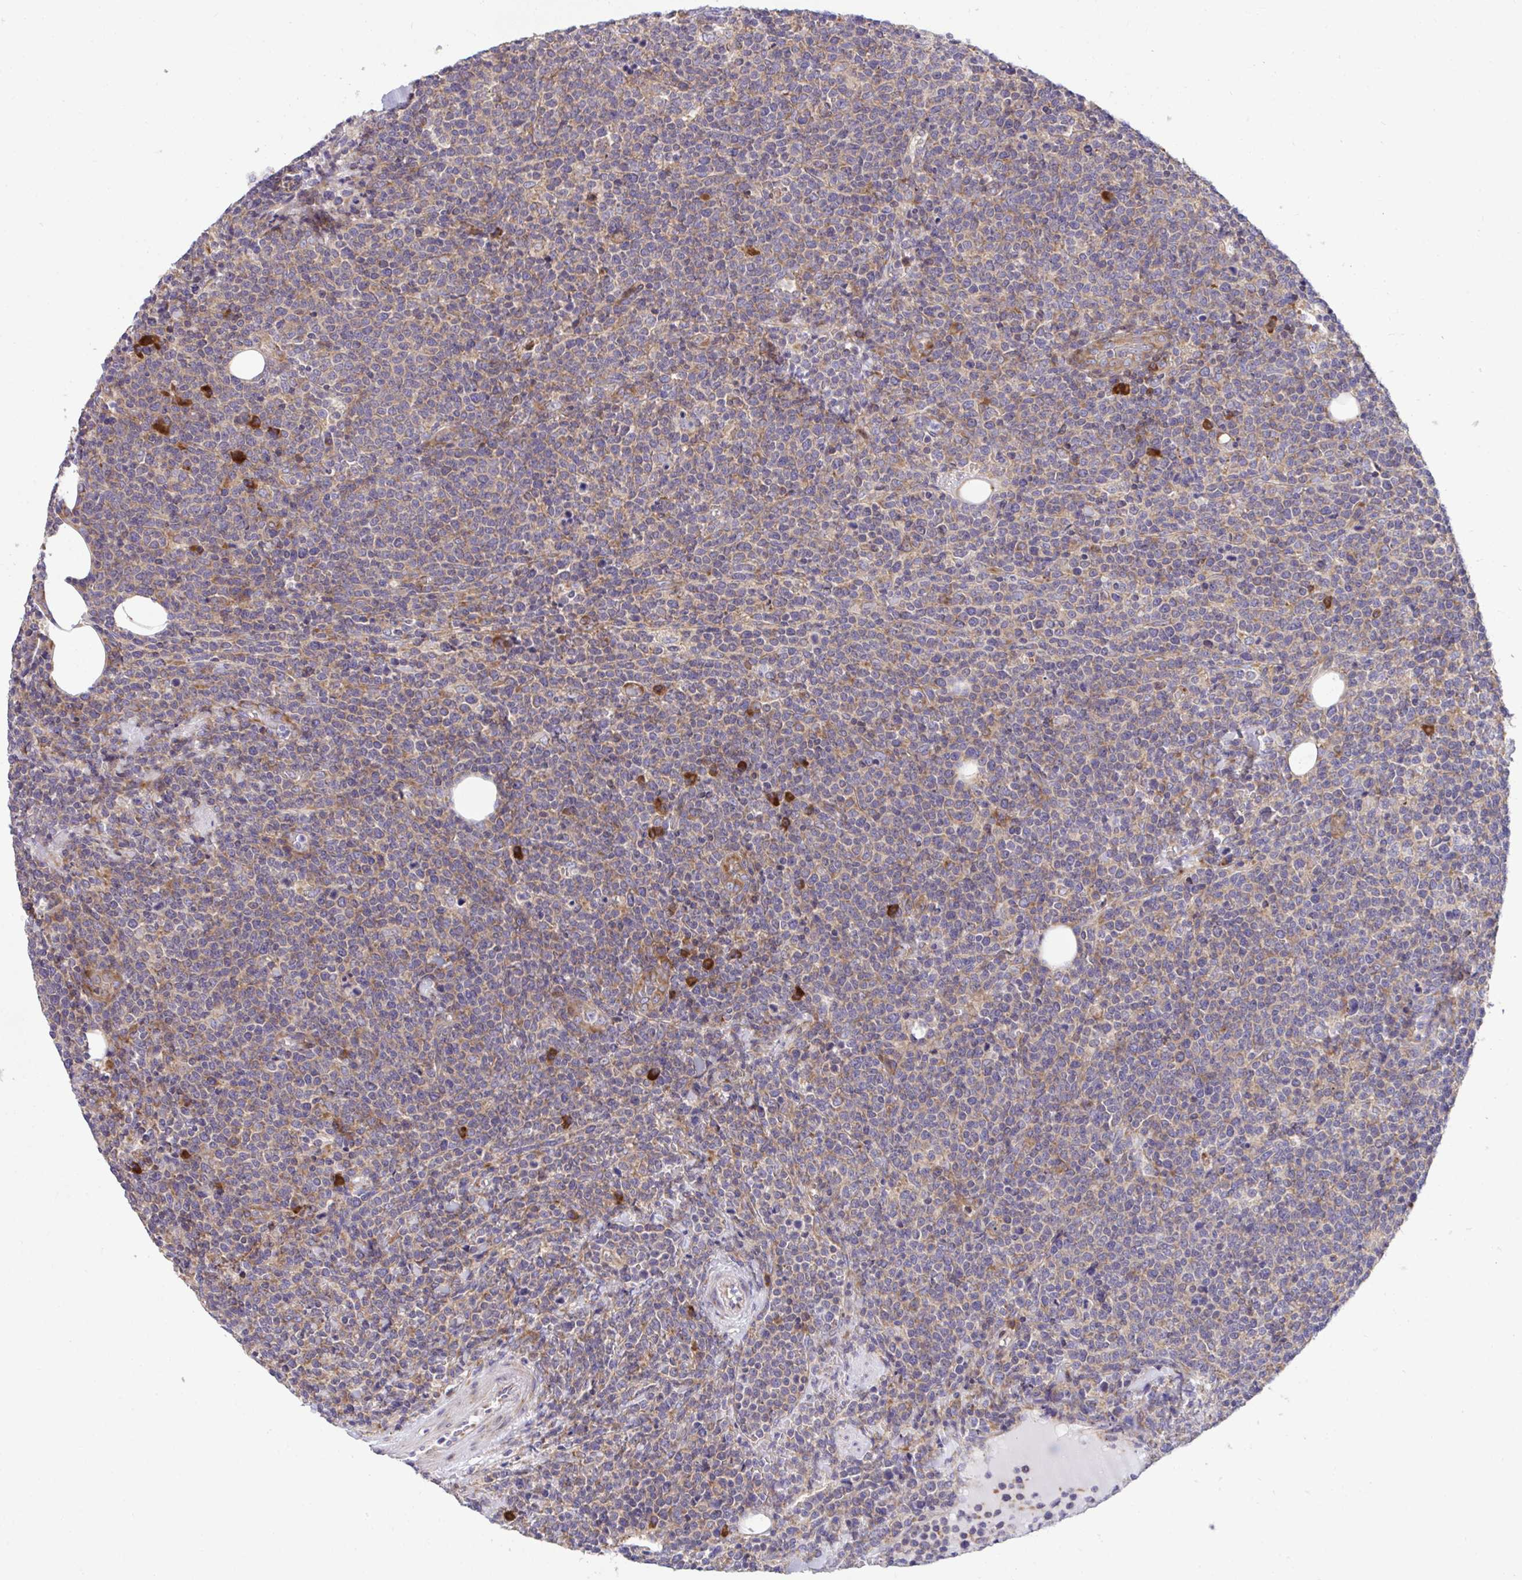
{"staining": {"intensity": "weak", "quantity": "25%-75%", "location": "cytoplasmic/membranous"}, "tissue": "lymphoma", "cell_type": "Tumor cells", "image_type": "cancer", "snomed": [{"axis": "morphology", "description": "Malignant lymphoma, non-Hodgkin's type, High grade"}, {"axis": "topography", "description": "Lymph node"}], "caption": "The micrograph shows a brown stain indicating the presence of a protein in the cytoplasmic/membranous of tumor cells in lymphoma.", "gene": "RPS15", "patient": {"sex": "male", "age": 61}}